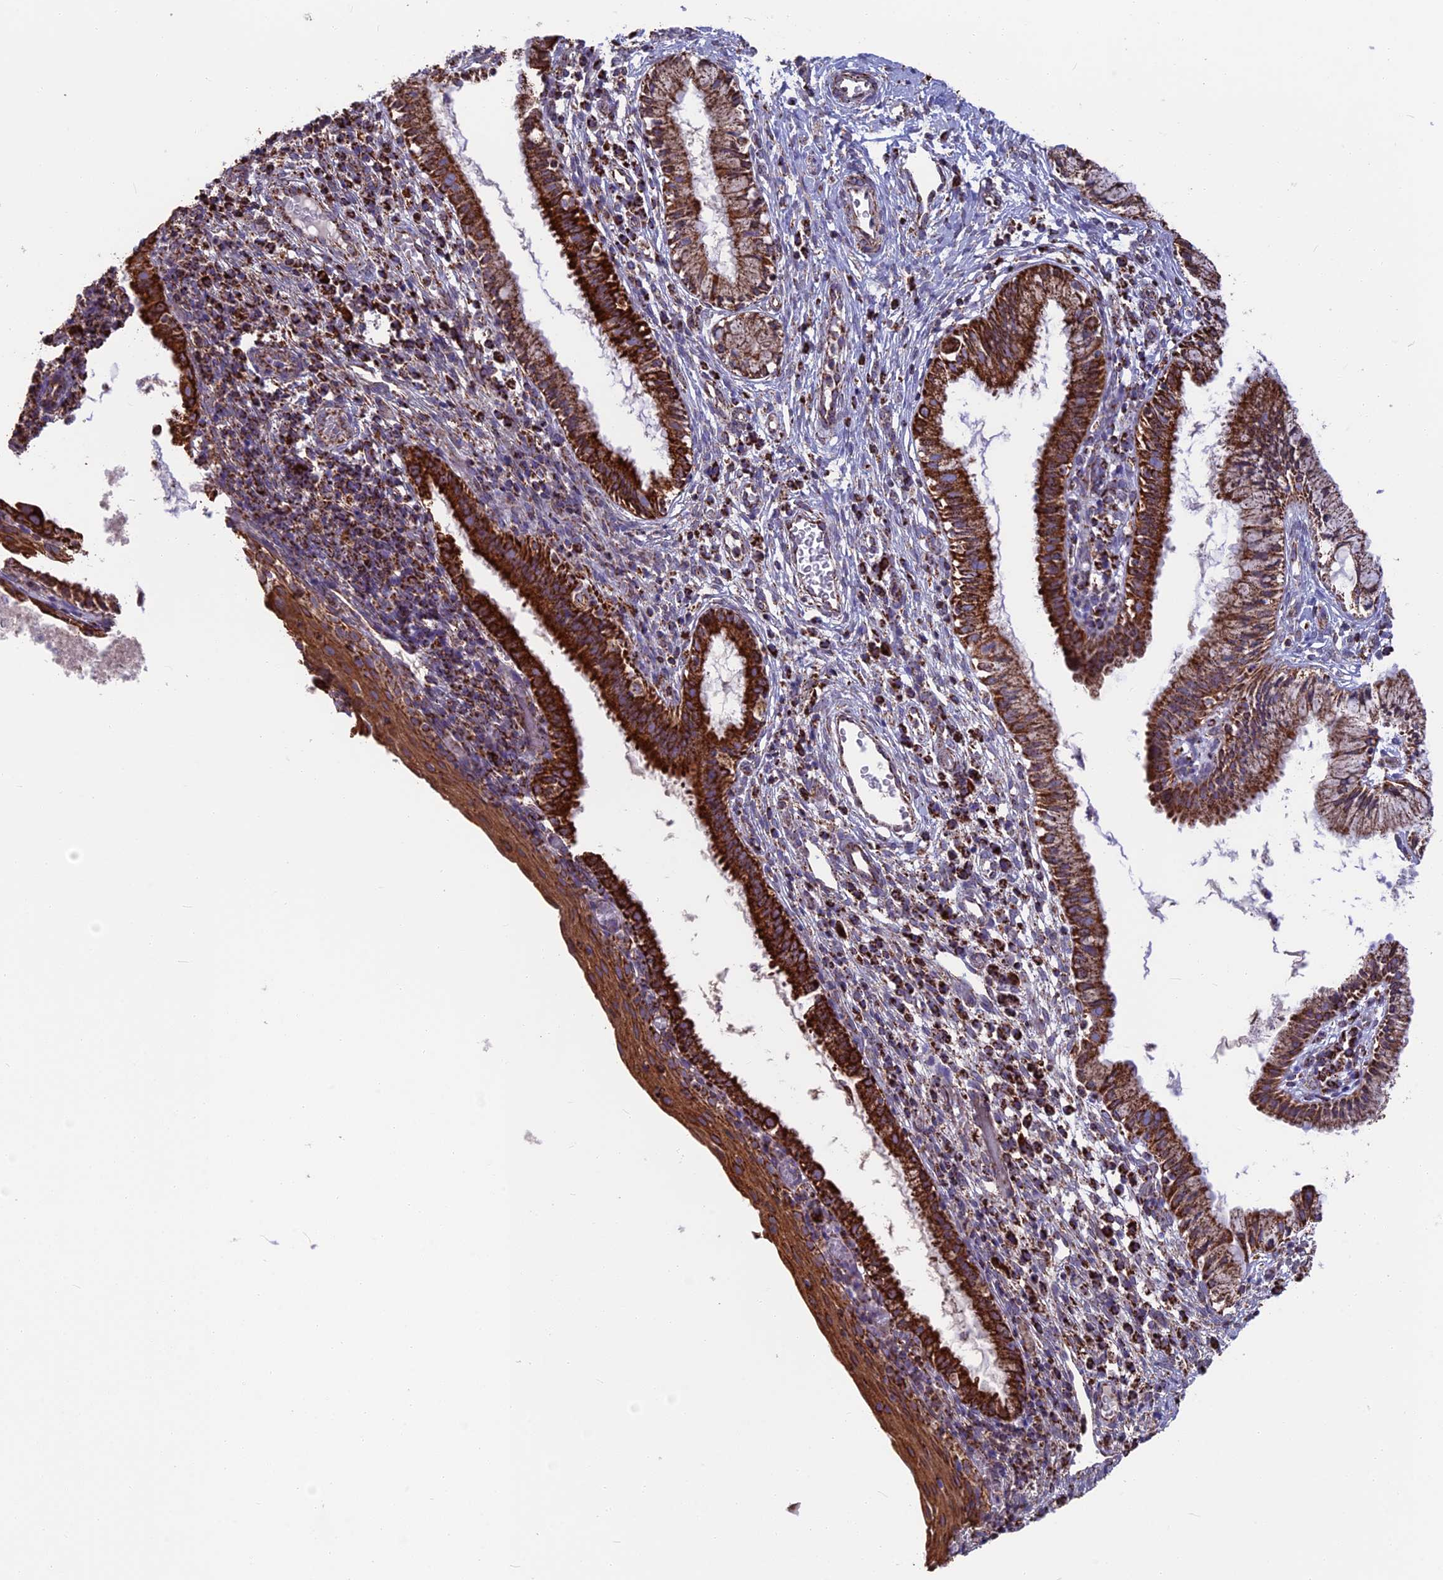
{"staining": {"intensity": "strong", "quantity": ">75%", "location": "cytoplasmic/membranous"}, "tissue": "cervix", "cell_type": "Glandular cells", "image_type": "normal", "snomed": [{"axis": "morphology", "description": "Normal tissue, NOS"}, {"axis": "topography", "description": "Cervix"}], "caption": "Normal cervix reveals strong cytoplasmic/membranous expression in about >75% of glandular cells, visualized by immunohistochemistry.", "gene": "CS", "patient": {"sex": "female", "age": 27}}